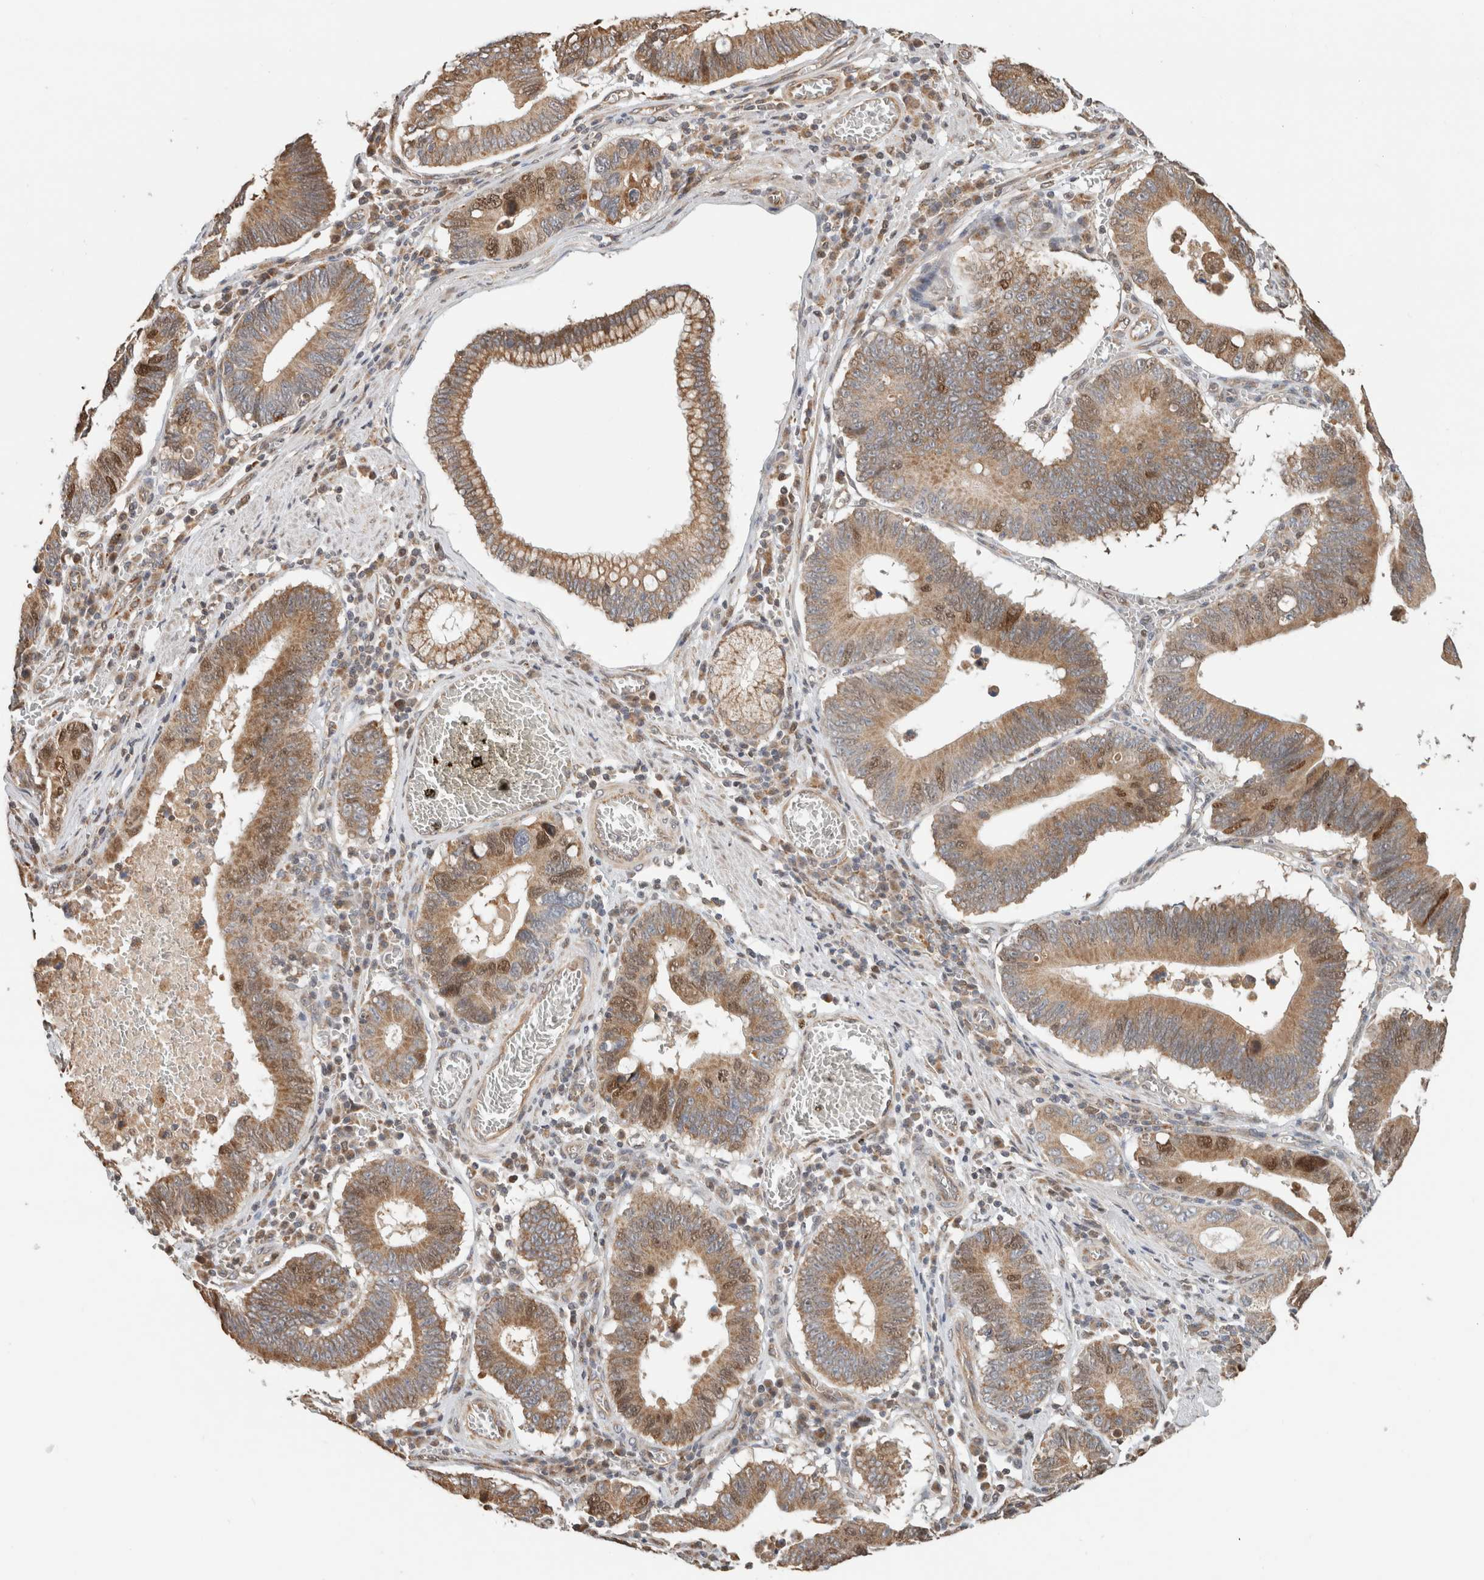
{"staining": {"intensity": "moderate", "quantity": ">75%", "location": "cytoplasmic/membranous,nuclear"}, "tissue": "stomach cancer", "cell_type": "Tumor cells", "image_type": "cancer", "snomed": [{"axis": "morphology", "description": "Adenocarcinoma, NOS"}, {"axis": "topography", "description": "Stomach"}, {"axis": "topography", "description": "Gastric cardia"}], "caption": "Human stomach adenocarcinoma stained with a protein marker reveals moderate staining in tumor cells.", "gene": "GINS4", "patient": {"sex": "male", "age": 59}}